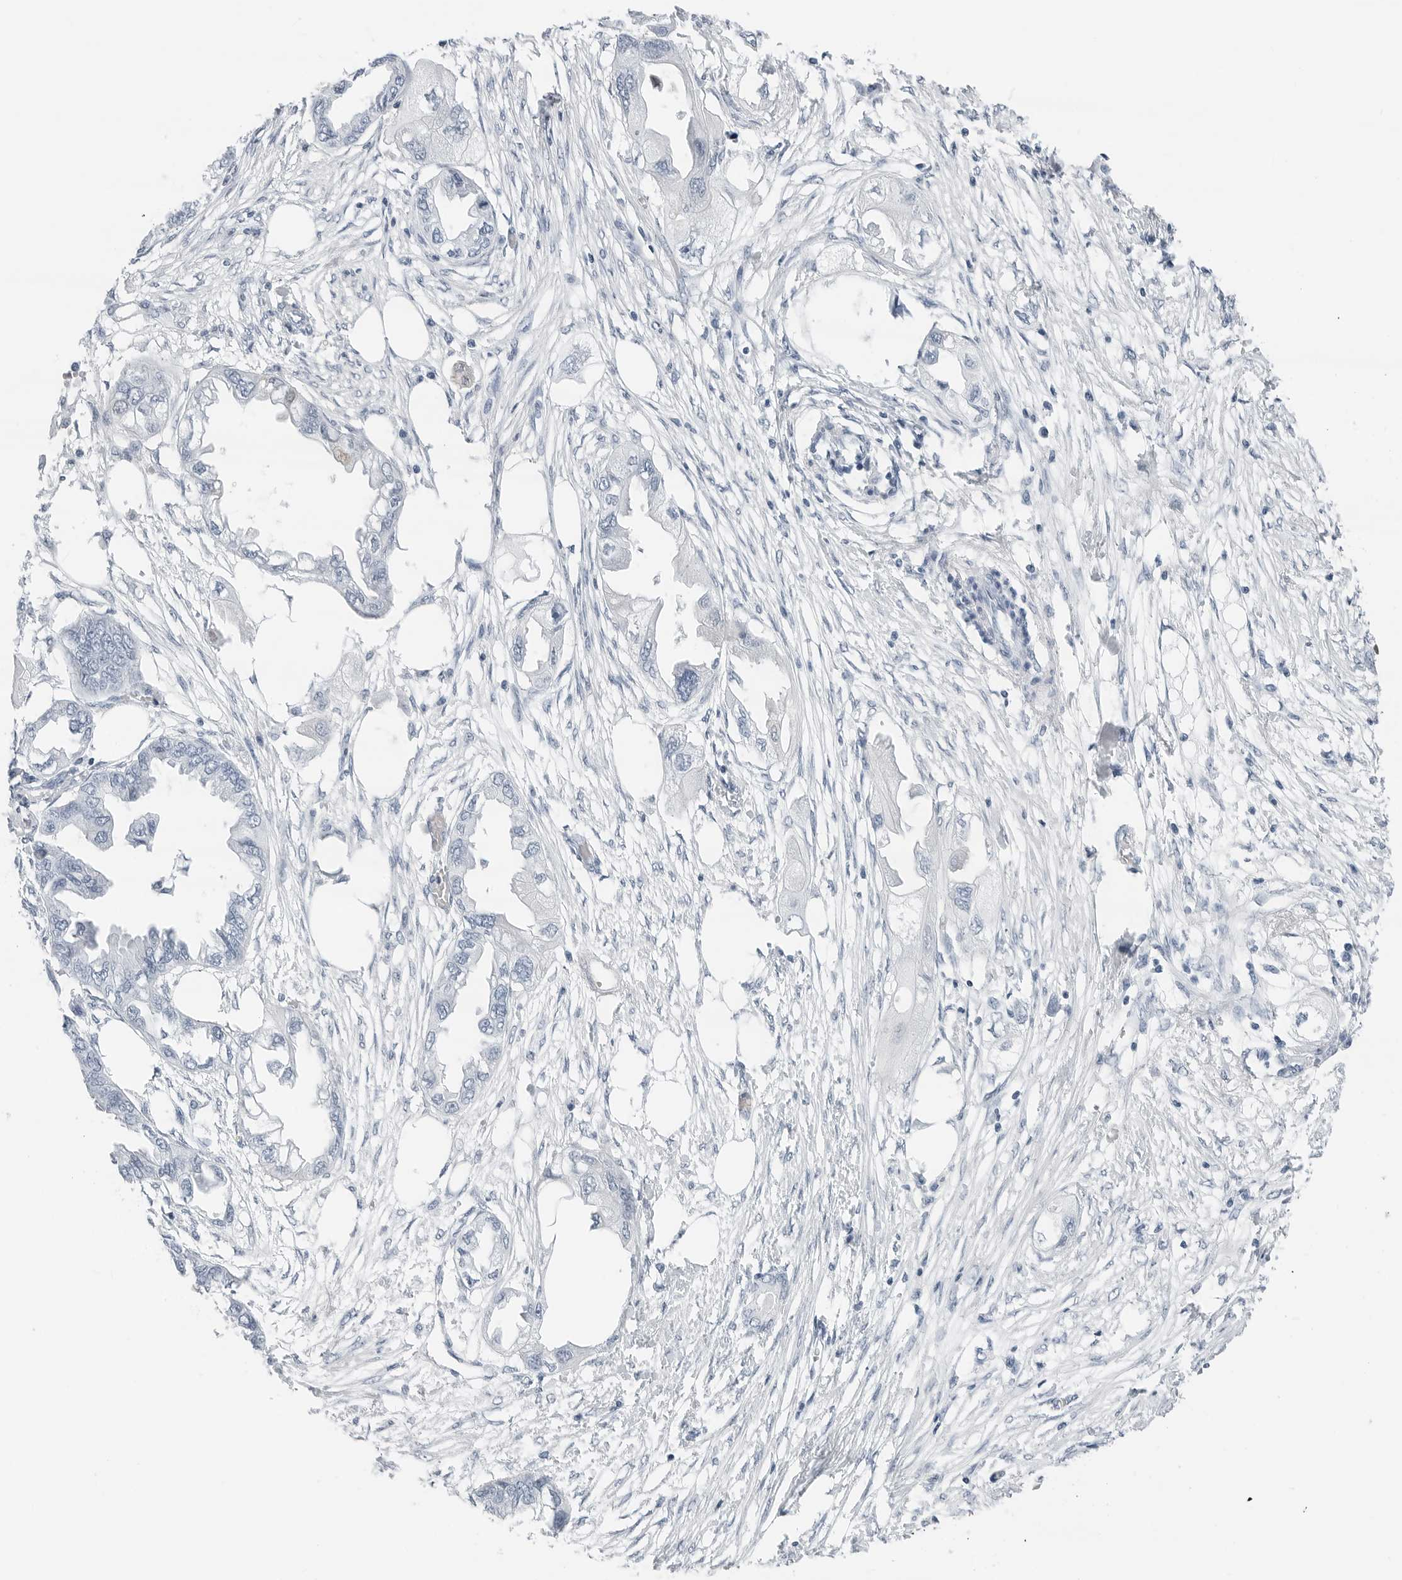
{"staining": {"intensity": "negative", "quantity": "none", "location": "none"}, "tissue": "endometrial cancer", "cell_type": "Tumor cells", "image_type": "cancer", "snomed": [{"axis": "morphology", "description": "Adenocarcinoma, NOS"}, {"axis": "morphology", "description": "Adenocarcinoma, metastatic, NOS"}, {"axis": "topography", "description": "Adipose tissue"}, {"axis": "topography", "description": "Endometrium"}], "caption": "This image is of endometrial cancer (adenocarcinoma) stained with IHC to label a protein in brown with the nuclei are counter-stained blue. There is no positivity in tumor cells.", "gene": "SLPI", "patient": {"sex": "female", "age": 67}}